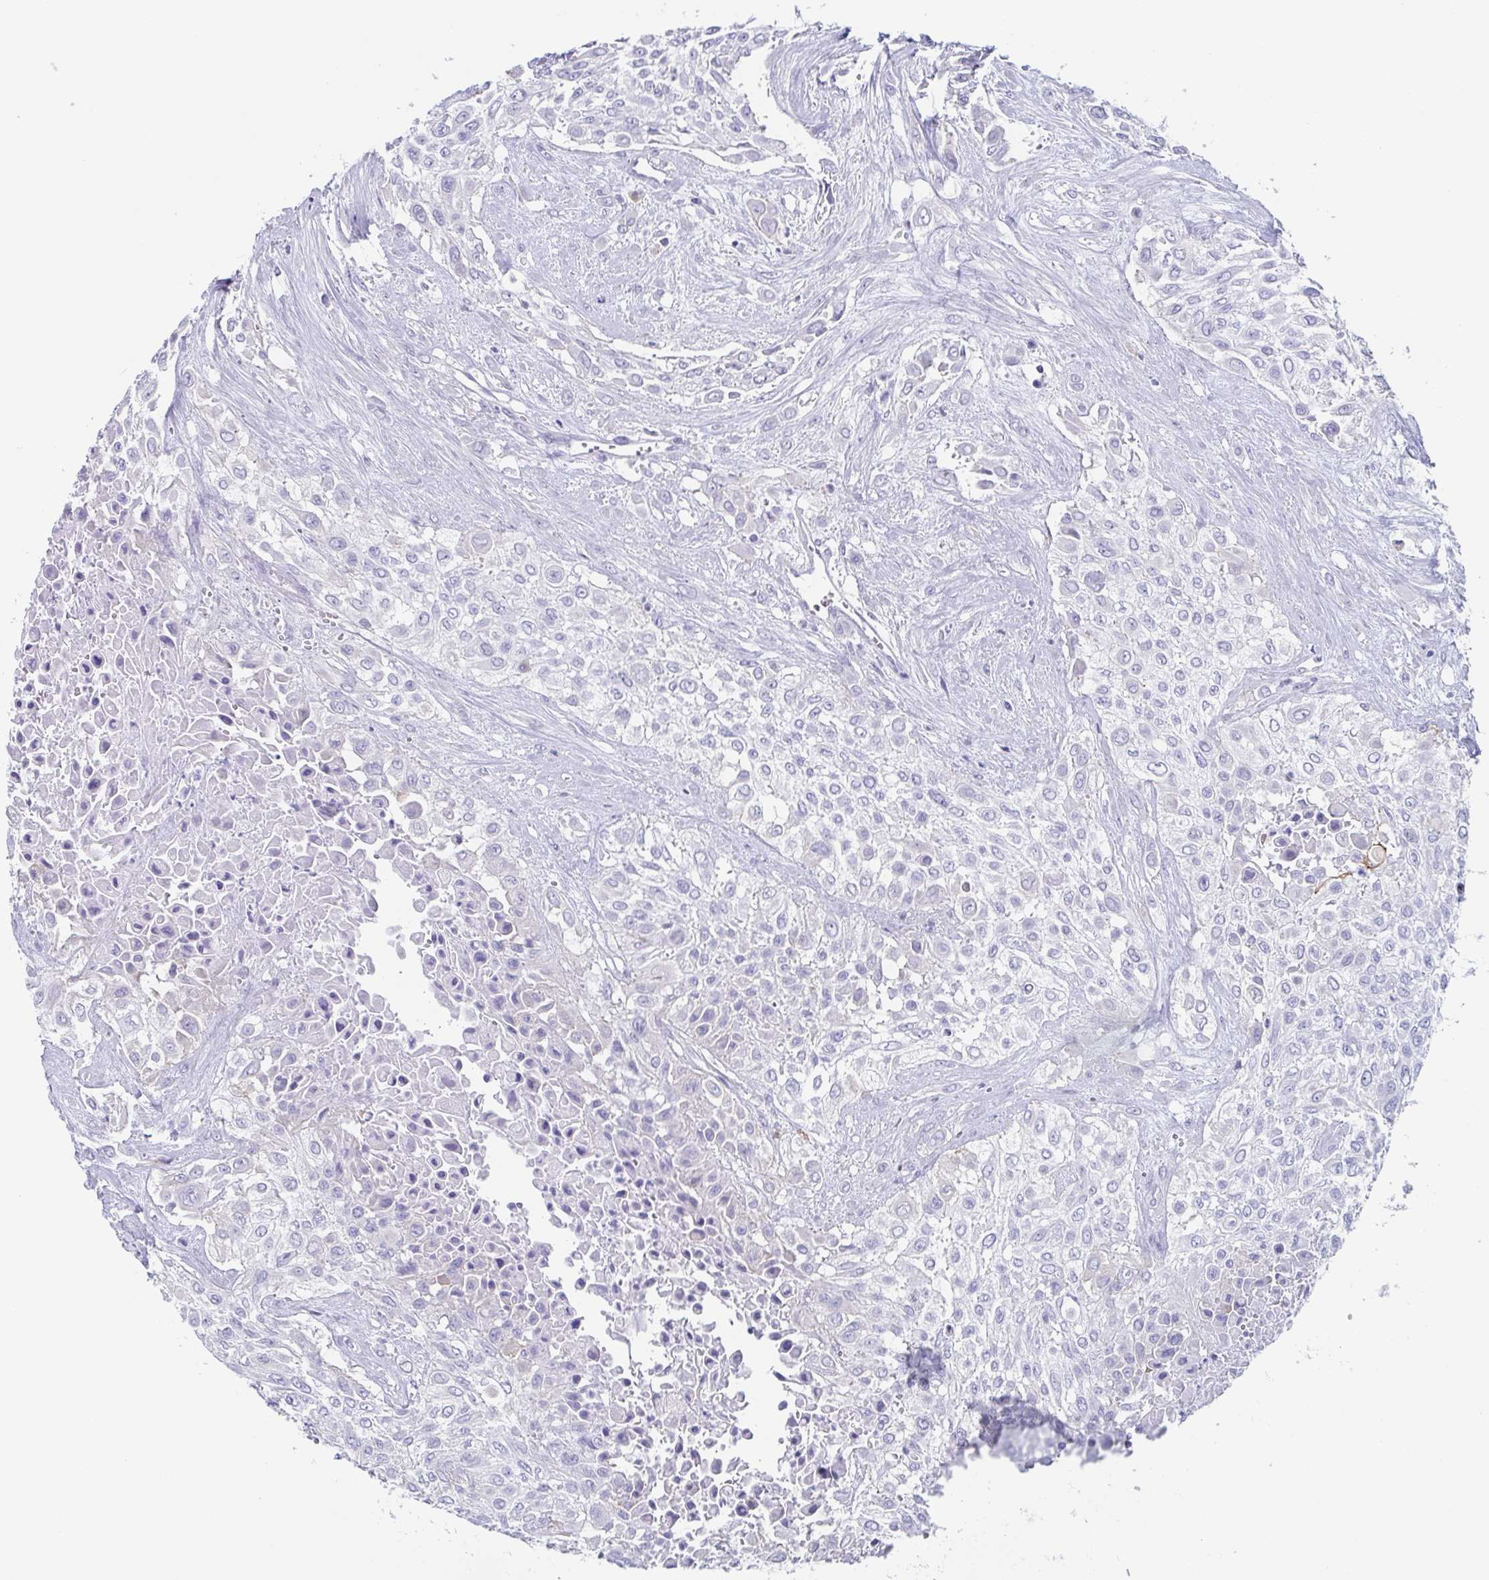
{"staining": {"intensity": "negative", "quantity": "none", "location": "none"}, "tissue": "urothelial cancer", "cell_type": "Tumor cells", "image_type": "cancer", "snomed": [{"axis": "morphology", "description": "Urothelial carcinoma, High grade"}, {"axis": "topography", "description": "Urinary bladder"}], "caption": "The immunohistochemistry photomicrograph has no significant staining in tumor cells of urothelial cancer tissue.", "gene": "TAGLN3", "patient": {"sex": "male", "age": 57}}